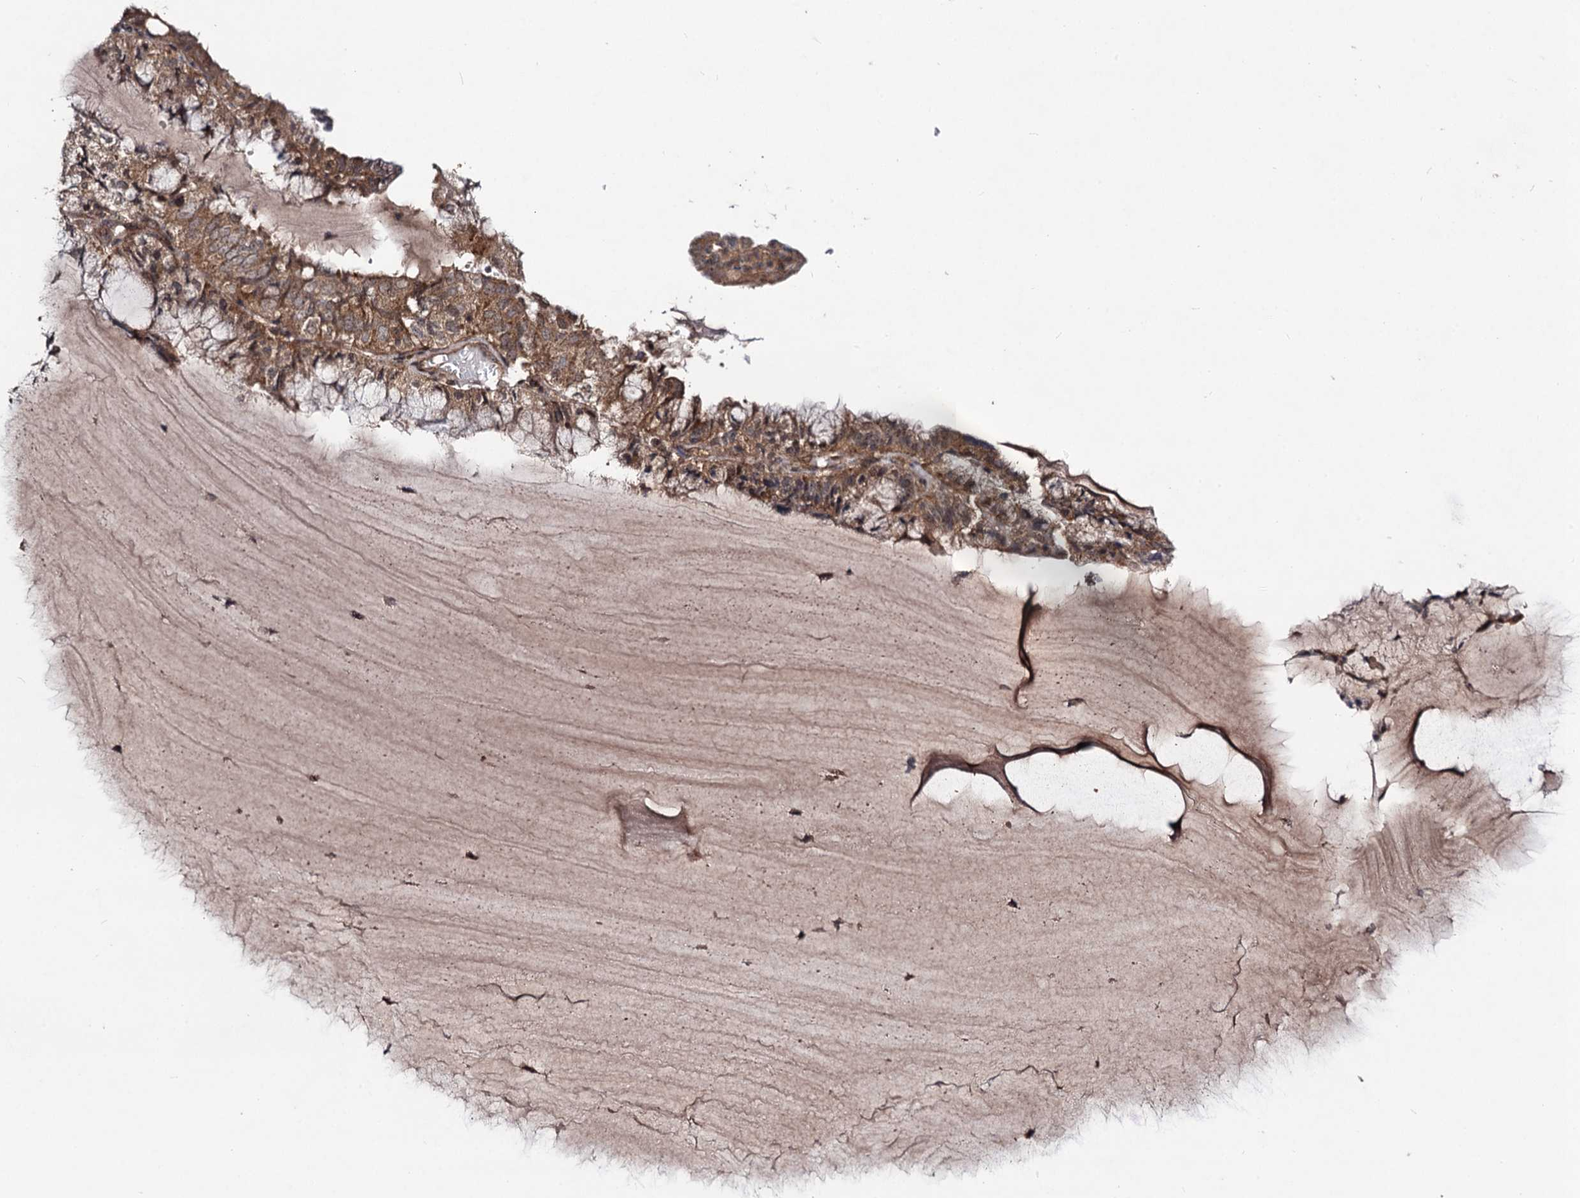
{"staining": {"intensity": "moderate", "quantity": ">75%", "location": "cytoplasmic/membranous"}, "tissue": "endometrial cancer", "cell_type": "Tumor cells", "image_type": "cancer", "snomed": [{"axis": "morphology", "description": "Adenocarcinoma, NOS"}, {"axis": "topography", "description": "Endometrium"}], "caption": "Tumor cells show moderate cytoplasmic/membranous staining in approximately >75% of cells in endometrial adenocarcinoma.", "gene": "KXD1", "patient": {"sex": "female", "age": 81}}